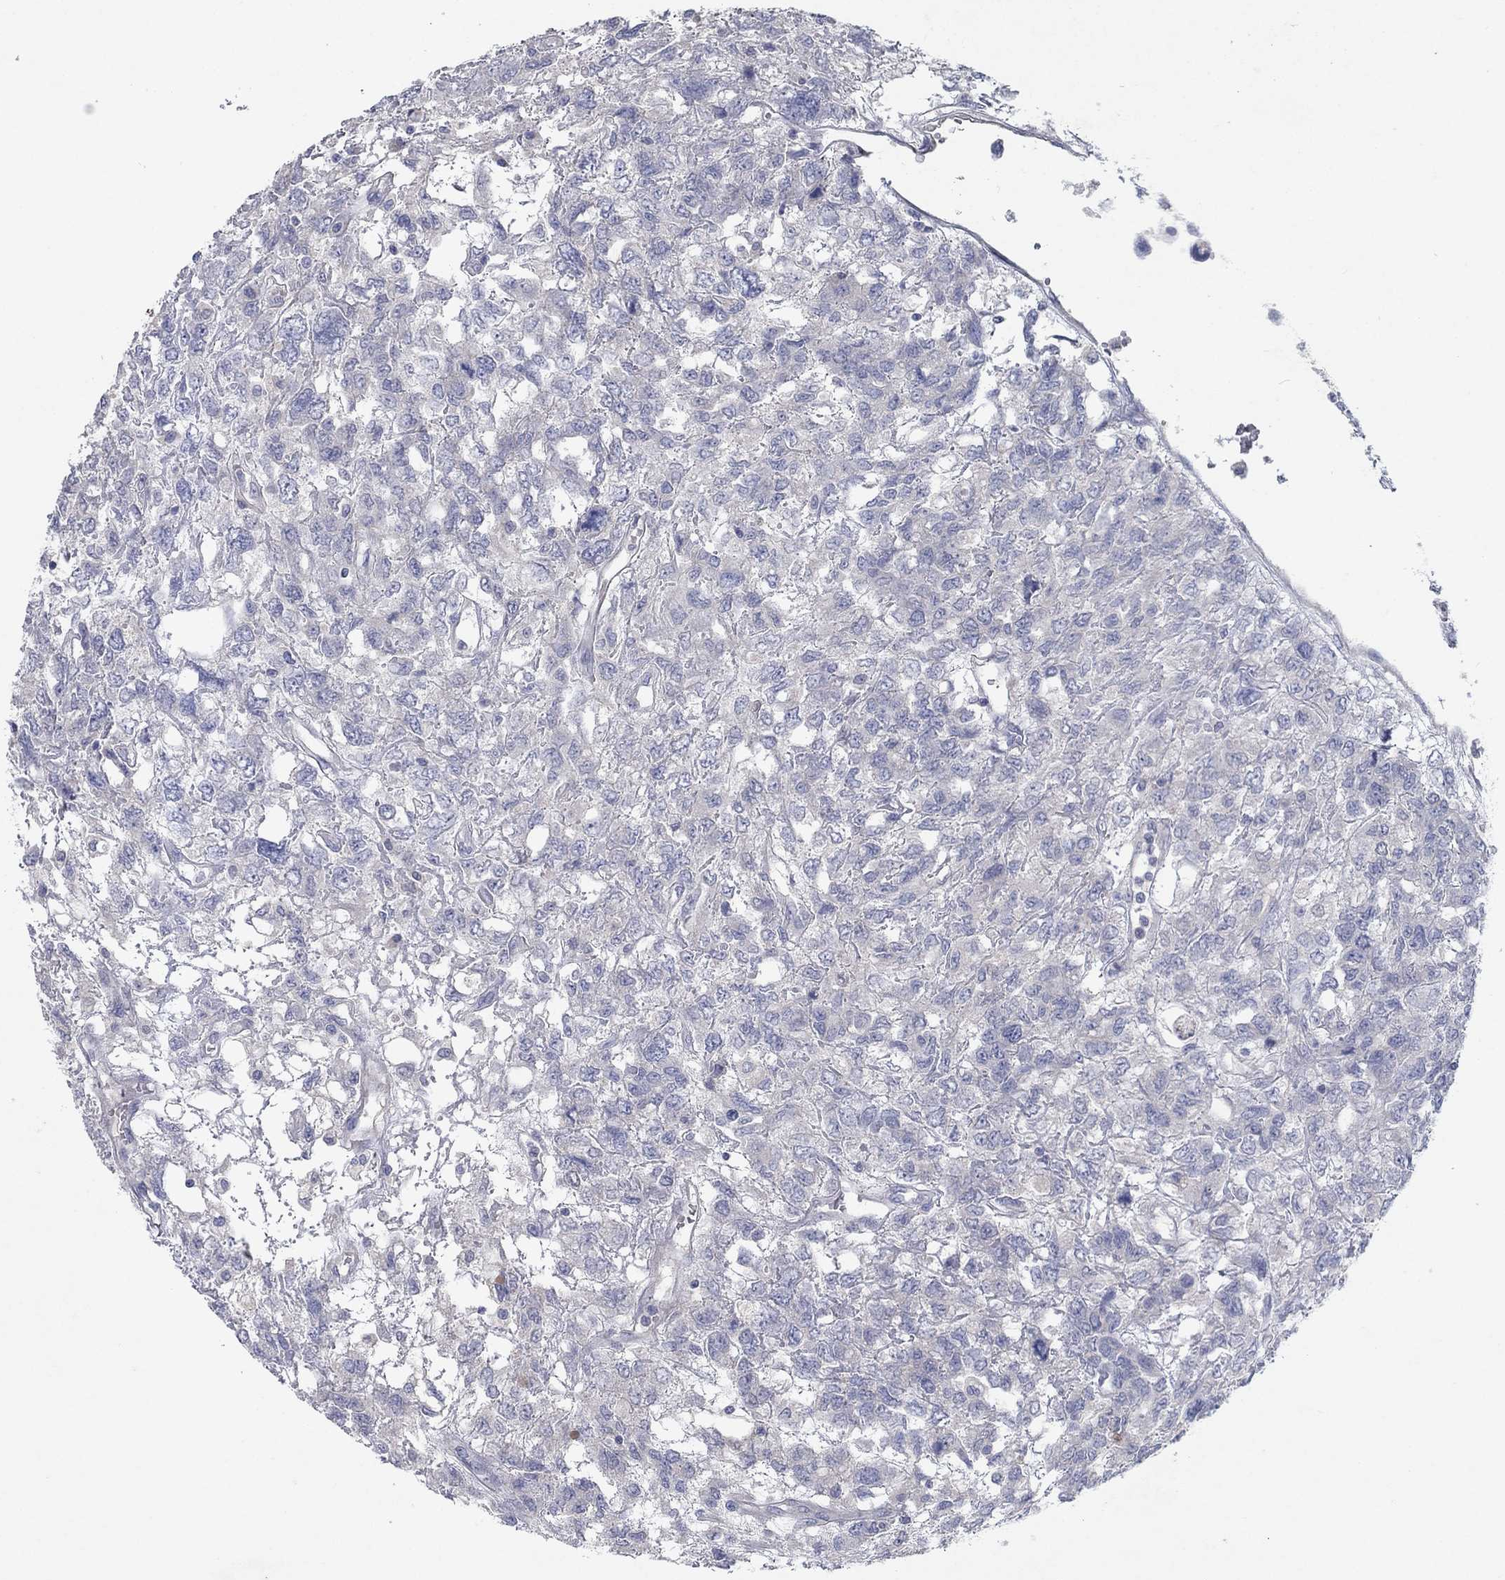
{"staining": {"intensity": "negative", "quantity": "none", "location": "none"}, "tissue": "testis cancer", "cell_type": "Tumor cells", "image_type": "cancer", "snomed": [{"axis": "morphology", "description": "Seminoma, NOS"}, {"axis": "topography", "description": "Testis"}], "caption": "This image is of seminoma (testis) stained with immunohistochemistry (IHC) to label a protein in brown with the nuclei are counter-stained blue. There is no positivity in tumor cells.", "gene": "KRT40", "patient": {"sex": "male", "age": 52}}